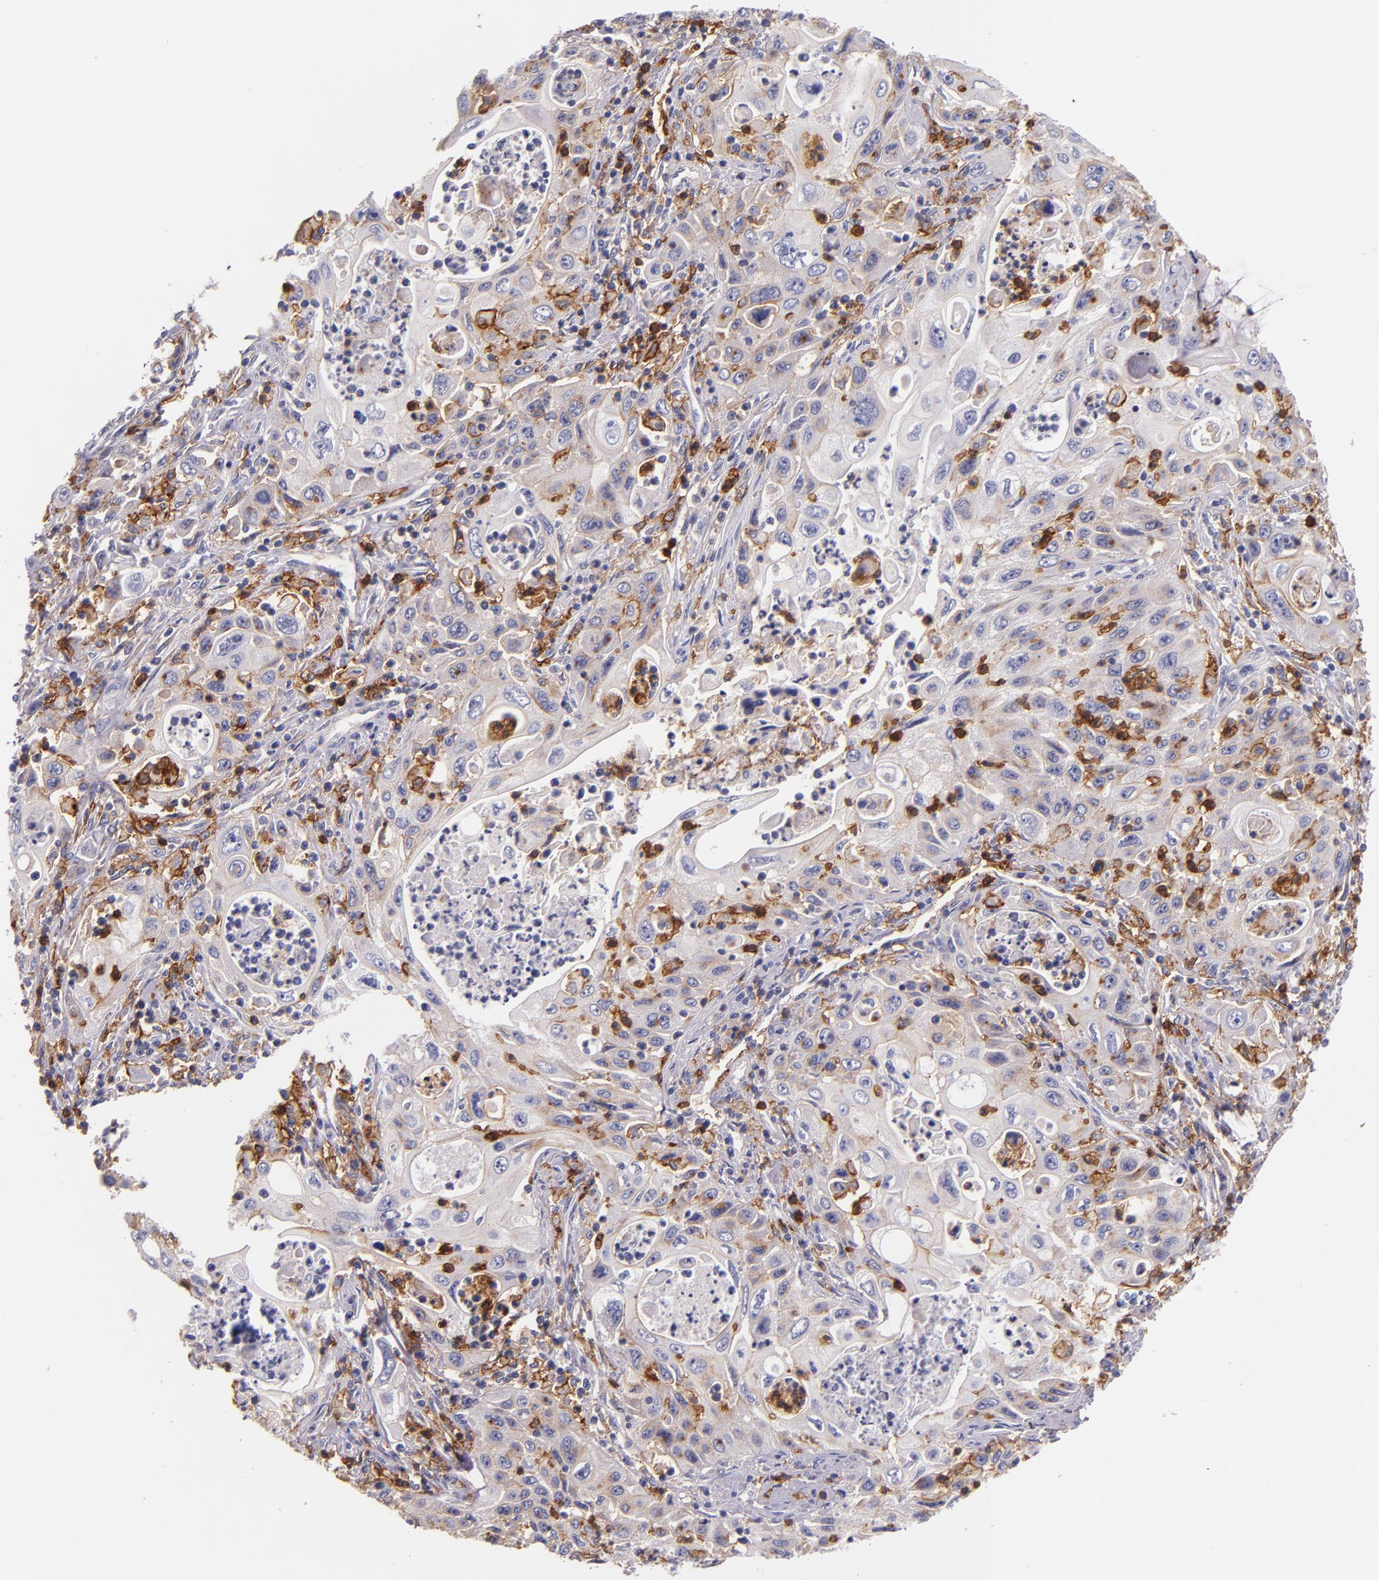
{"staining": {"intensity": "weak", "quantity": "25%-75%", "location": "cytoplasmic/membranous"}, "tissue": "pancreatic cancer", "cell_type": "Tumor cells", "image_type": "cancer", "snomed": [{"axis": "morphology", "description": "Adenocarcinoma, NOS"}, {"axis": "topography", "description": "Pancreas"}], "caption": "Protein staining shows weak cytoplasmic/membranous expression in about 25%-75% of tumor cells in pancreatic adenocarcinoma.", "gene": "C5AR1", "patient": {"sex": "male", "age": 70}}